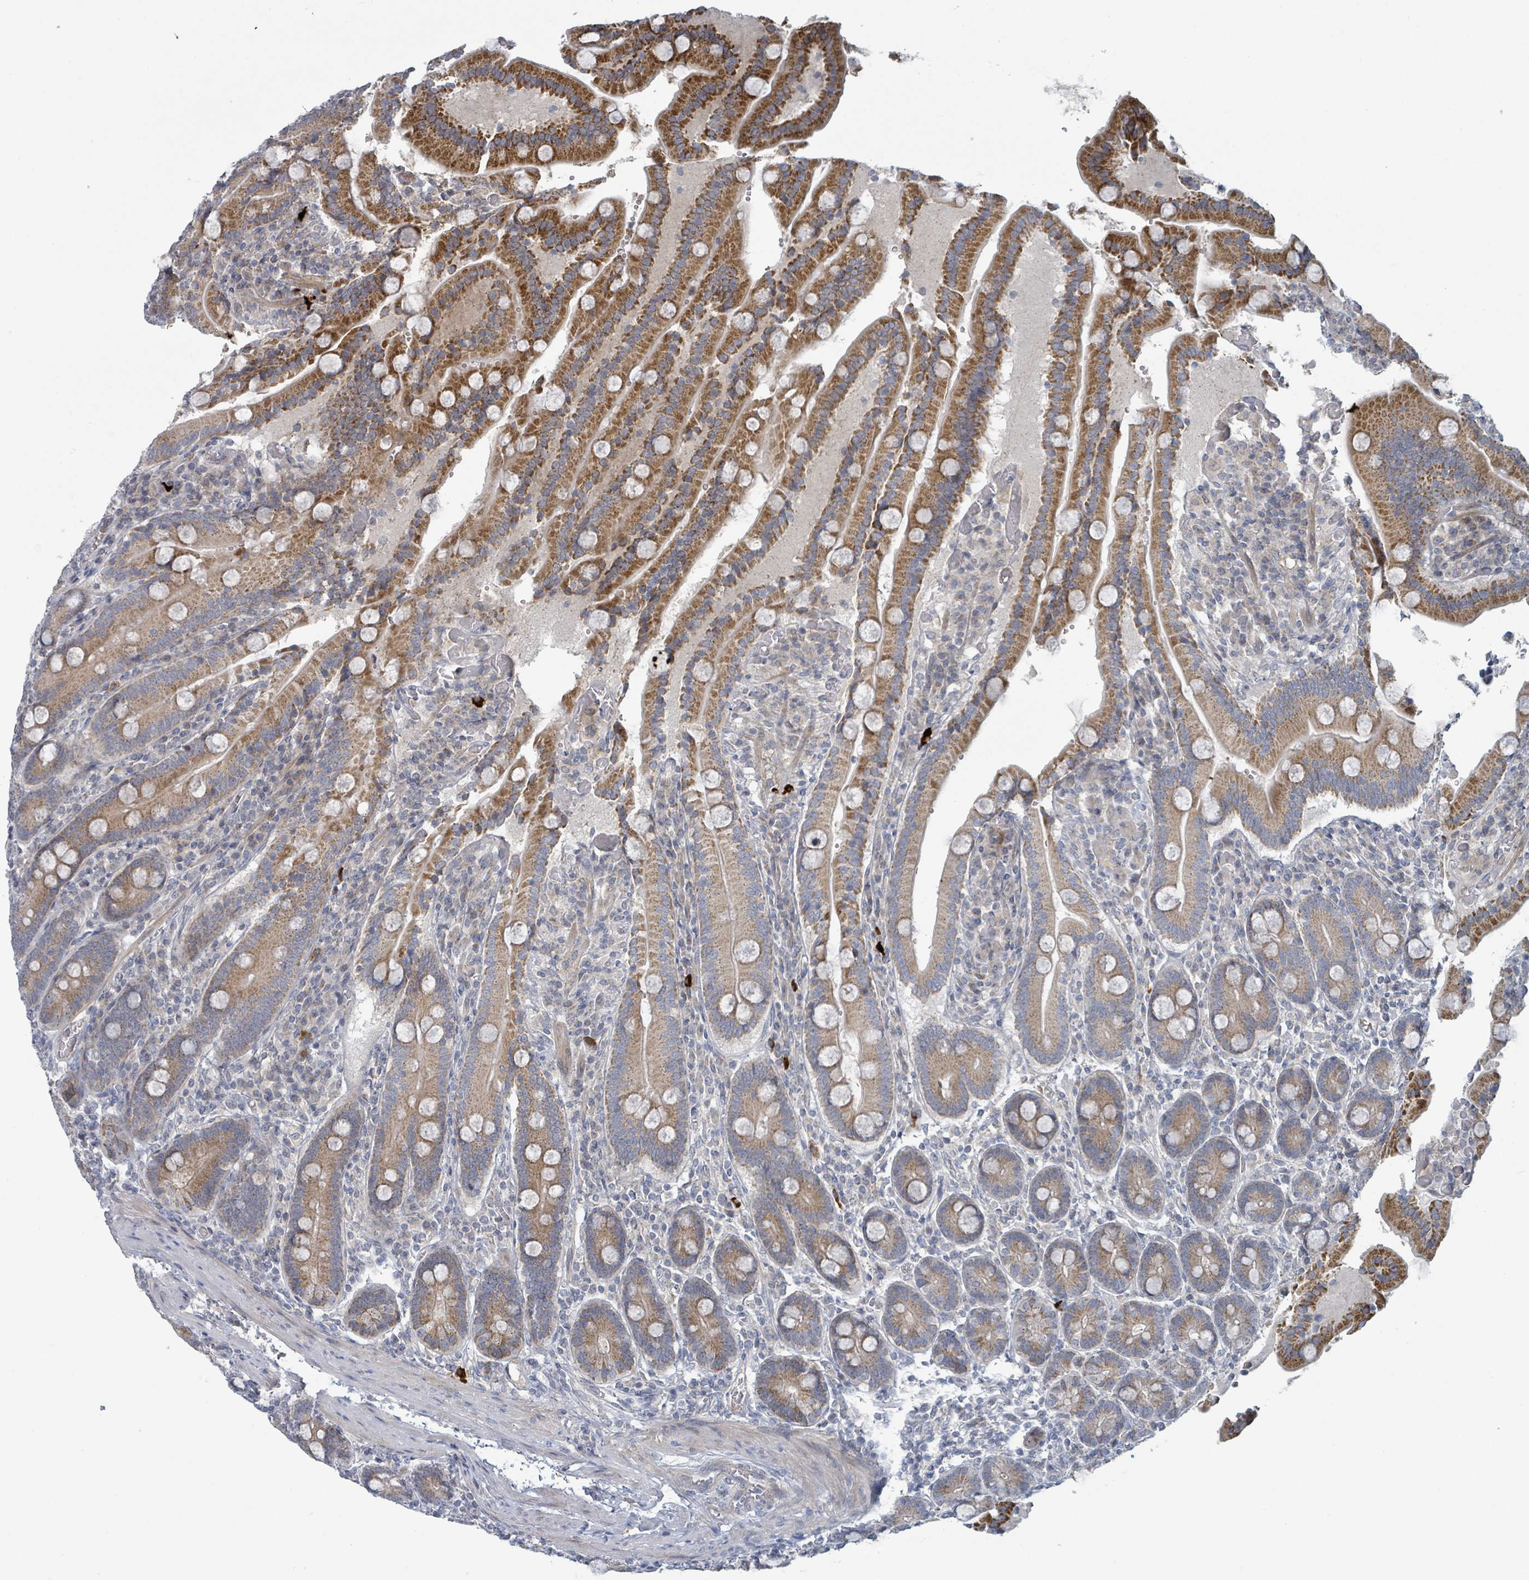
{"staining": {"intensity": "moderate", "quantity": ">75%", "location": "cytoplasmic/membranous"}, "tissue": "duodenum", "cell_type": "Glandular cells", "image_type": "normal", "snomed": [{"axis": "morphology", "description": "Normal tissue, NOS"}, {"axis": "topography", "description": "Duodenum"}], "caption": "Normal duodenum reveals moderate cytoplasmic/membranous expression in about >75% of glandular cells.", "gene": "COL5A3", "patient": {"sex": "female", "age": 62}}